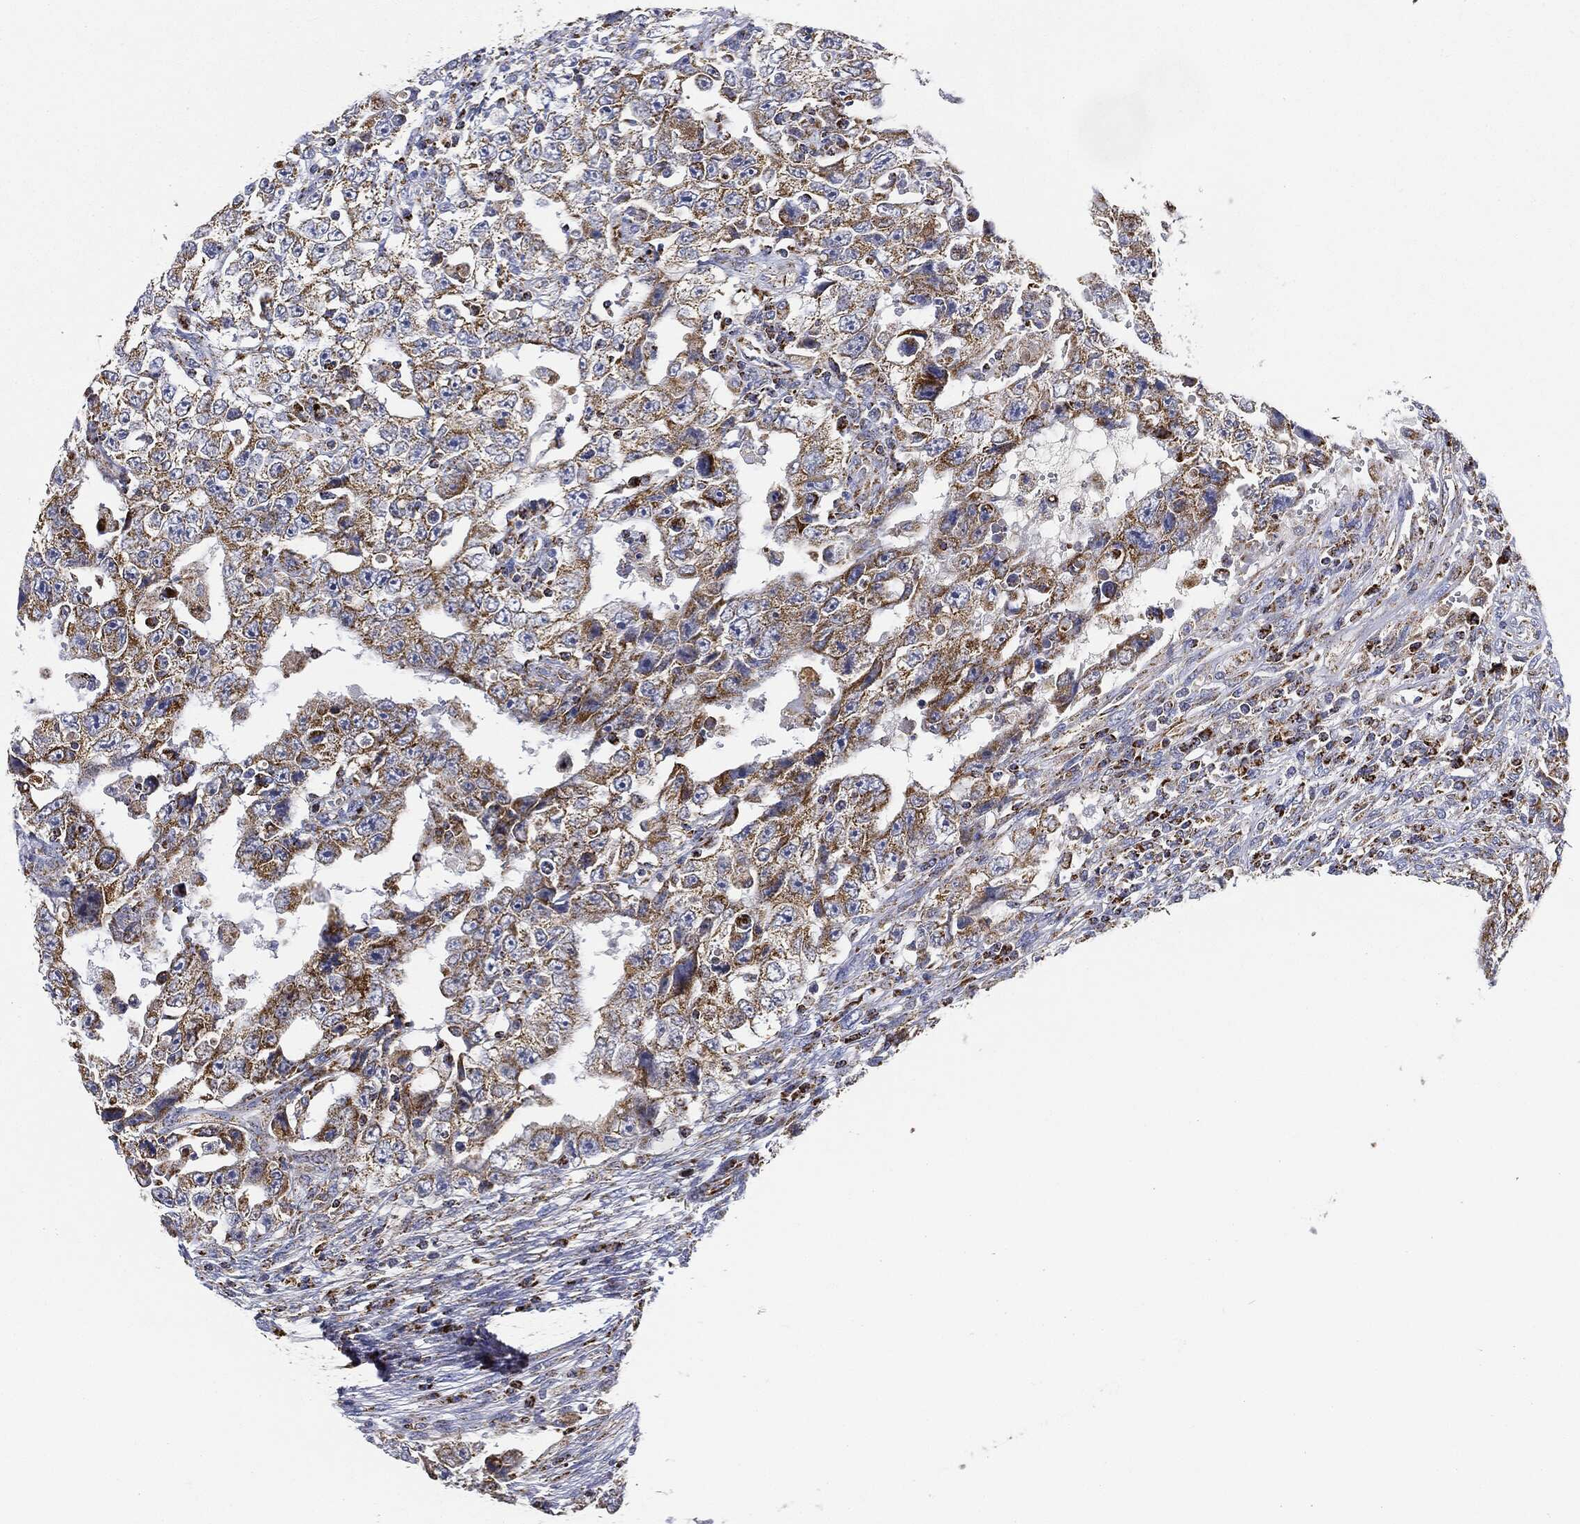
{"staining": {"intensity": "strong", "quantity": "25%-75%", "location": "cytoplasmic/membranous"}, "tissue": "testis cancer", "cell_type": "Tumor cells", "image_type": "cancer", "snomed": [{"axis": "morphology", "description": "Carcinoma, Embryonal, NOS"}, {"axis": "topography", "description": "Testis"}], "caption": "Embryonal carcinoma (testis) was stained to show a protein in brown. There is high levels of strong cytoplasmic/membranous staining in about 25%-75% of tumor cells.", "gene": "CAPN15", "patient": {"sex": "male", "age": 26}}